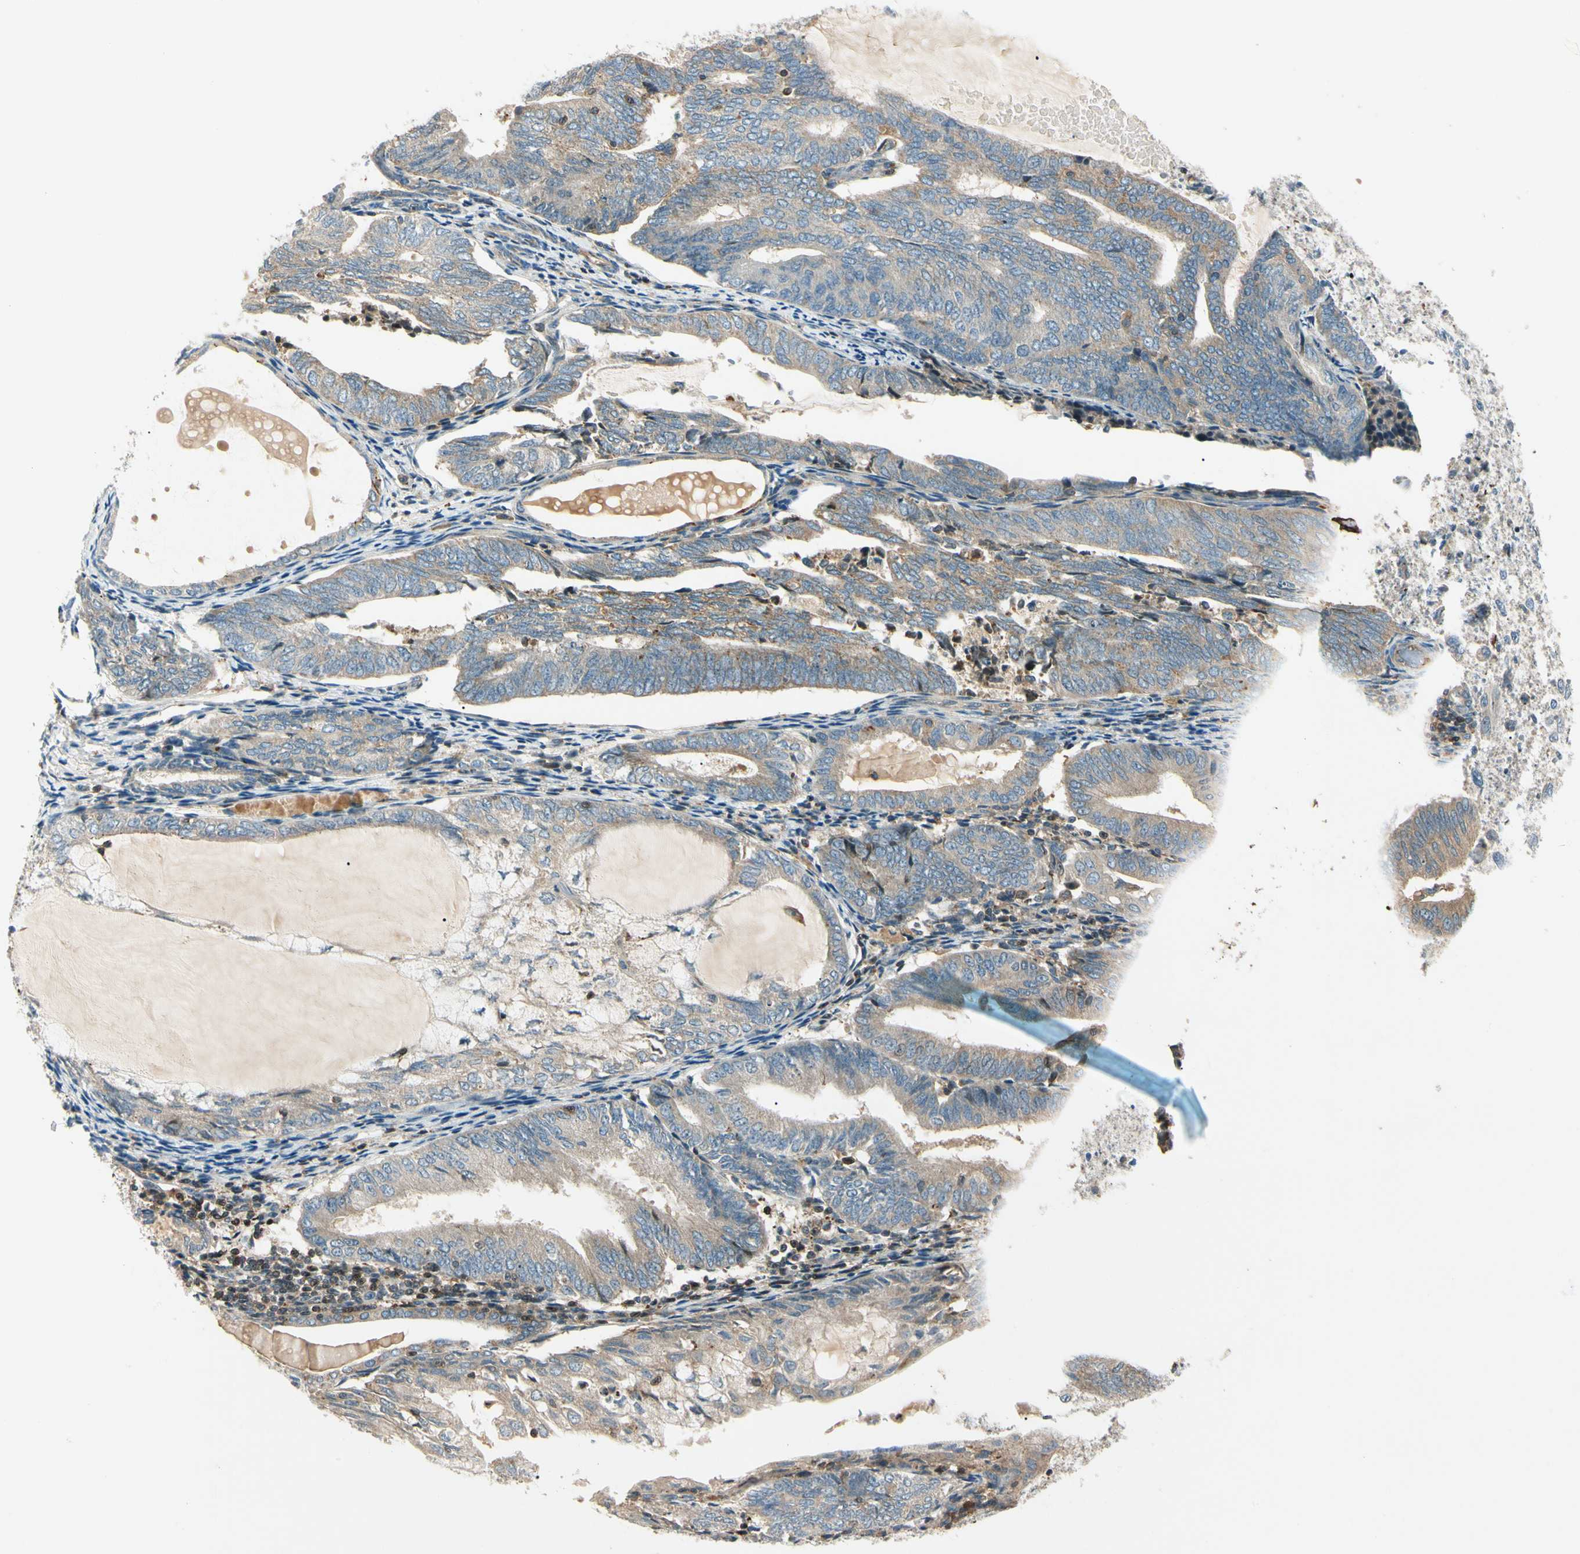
{"staining": {"intensity": "weak", "quantity": ">75%", "location": "cytoplasmic/membranous"}, "tissue": "endometrial cancer", "cell_type": "Tumor cells", "image_type": "cancer", "snomed": [{"axis": "morphology", "description": "Adenocarcinoma, NOS"}, {"axis": "topography", "description": "Endometrium"}], "caption": "Immunohistochemical staining of human endometrial cancer demonstrates low levels of weak cytoplasmic/membranous expression in about >75% of tumor cells.", "gene": "CDH6", "patient": {"sex": "female", "age": 81}}